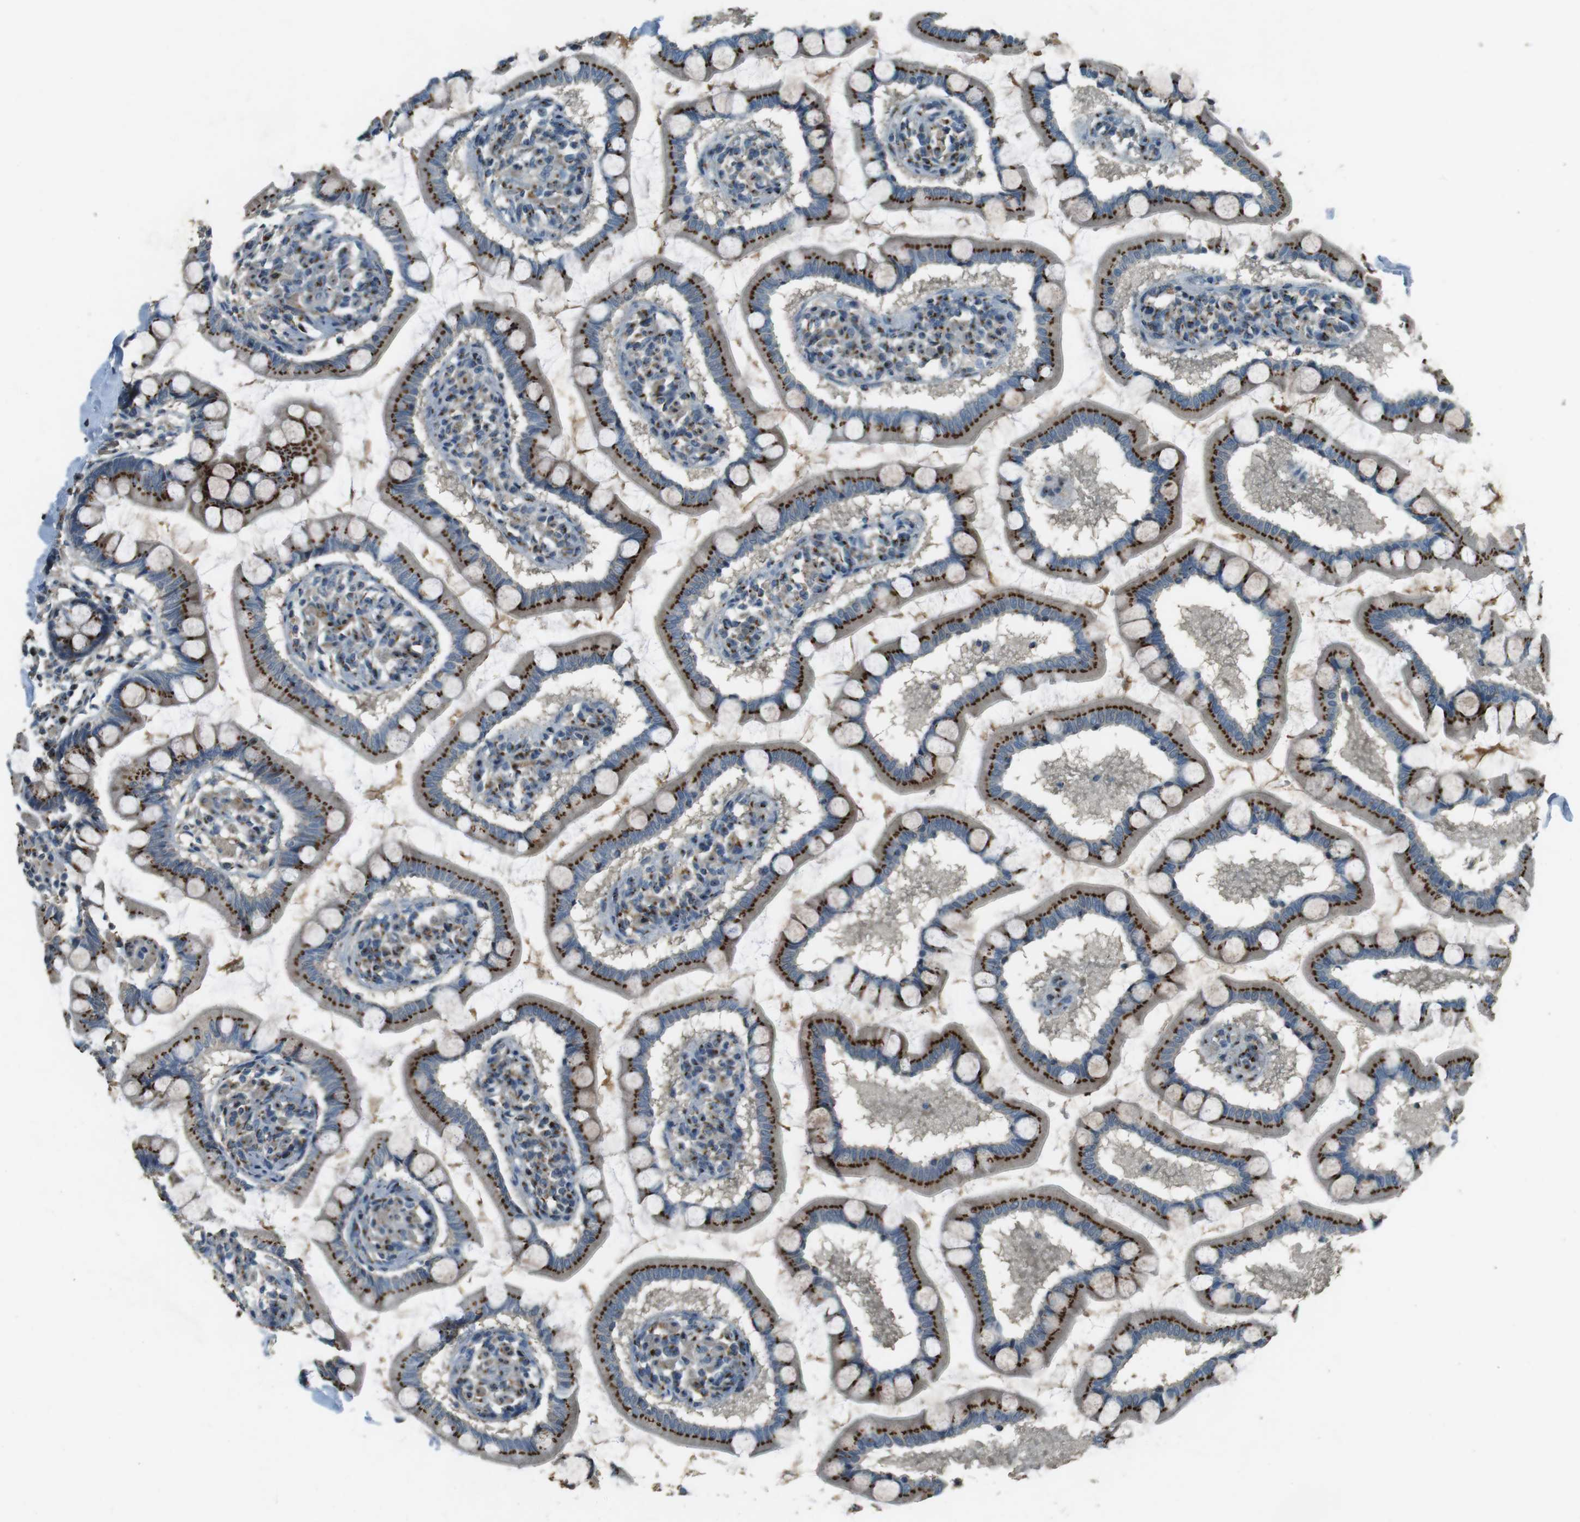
{"staining": {"intensity": "strong", "quantity": ">75%", "location": "cytoplasmic/membranous"}, "tissue": "small intestine", "cell_type": "Glandular cells", "image_type": "normal", "snomed": [{"axis": "morphology", "description": "Normal tissue, NOS"}, {"axis": "topography", "description": "Small intestine"}], "caption": "Immunohistochemistry photomicrograph of benign small intestine stained for a protein (brown), which demonstrates high levels of strong cytoplasmic/membranous expression in approximately >75% of glandular cells.", "gene": "TMEM115", "patient": {"sex": "male", "age": 41}}